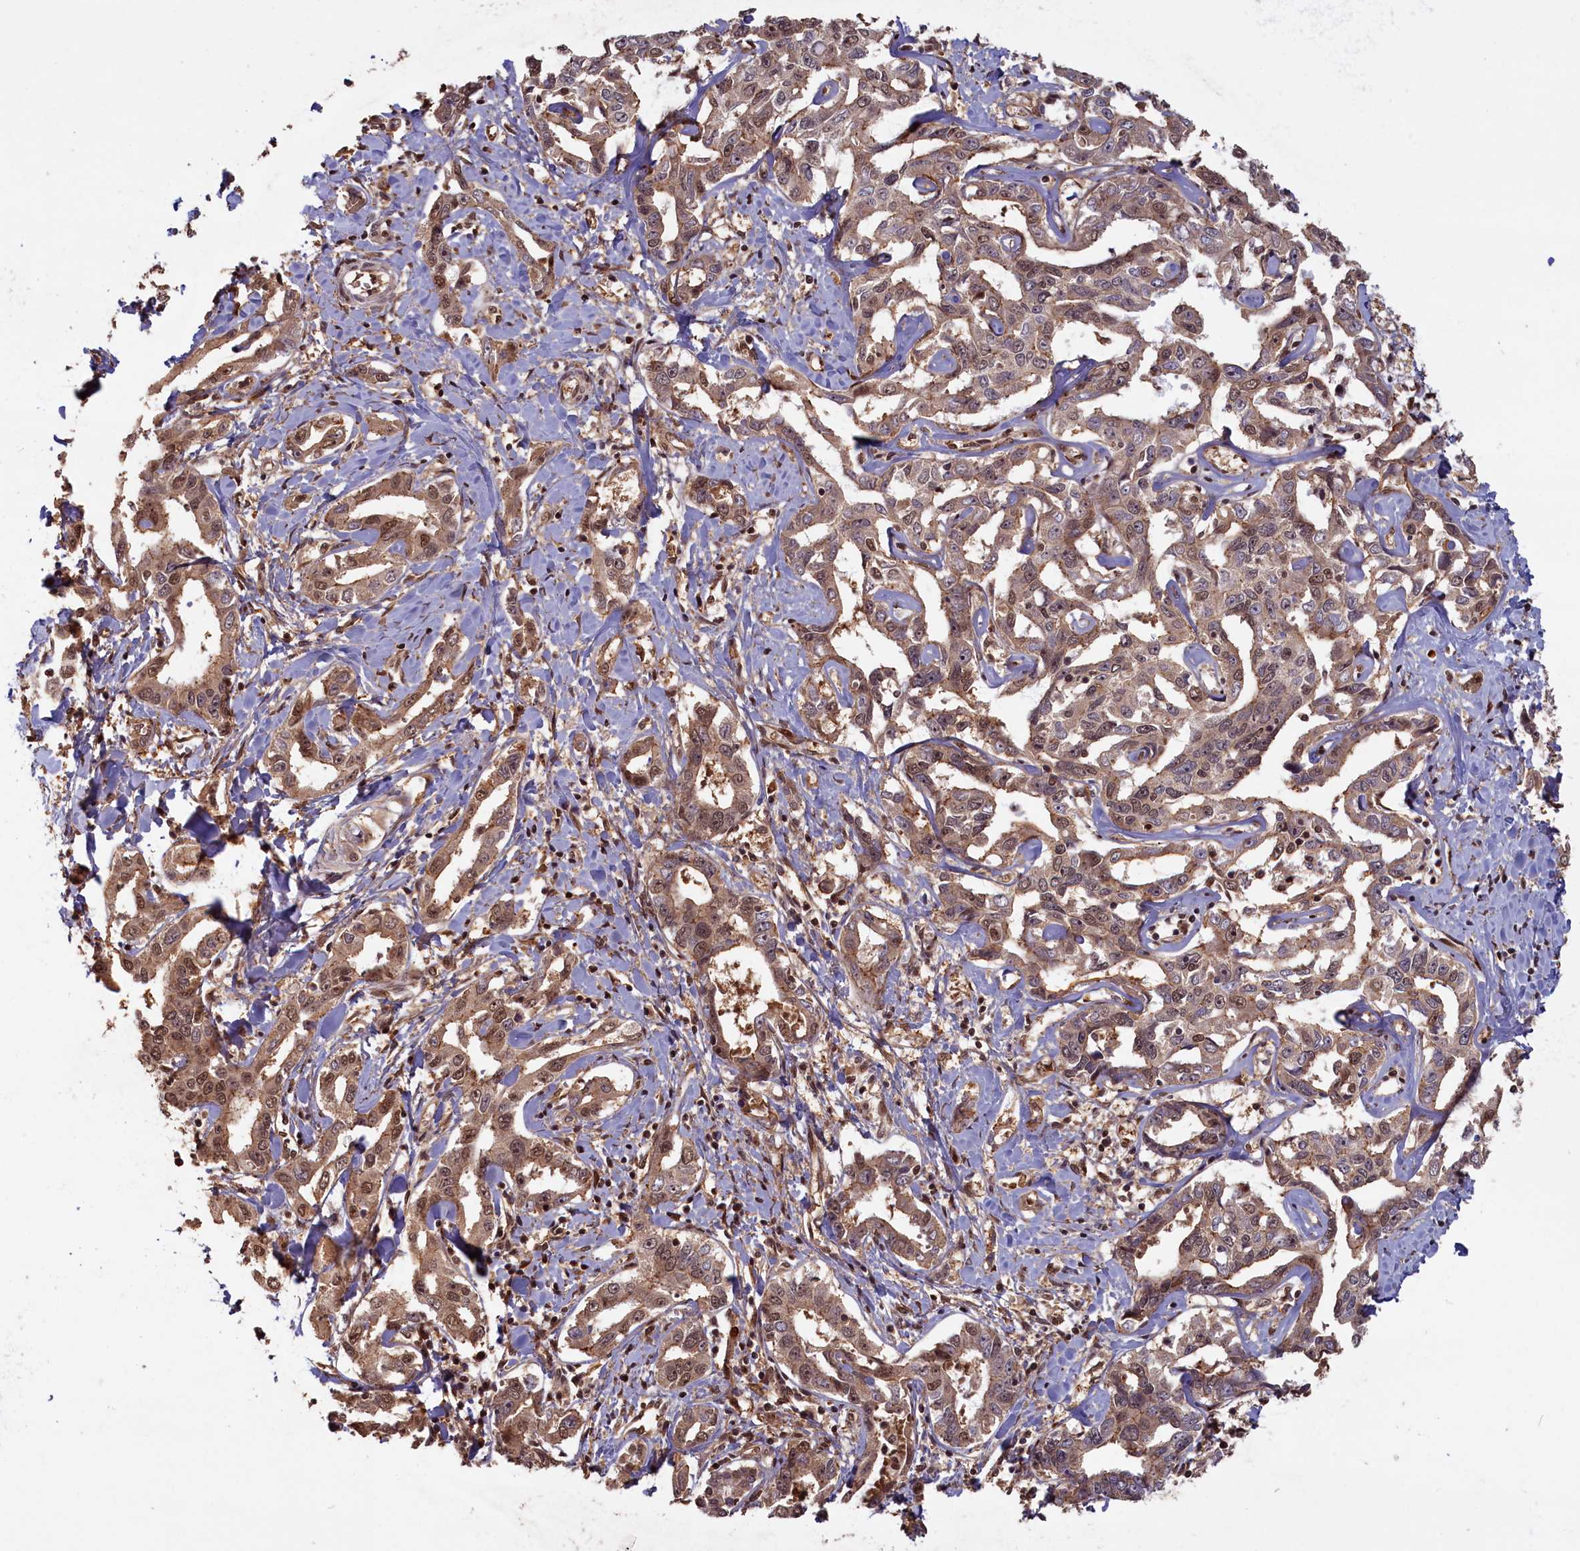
{"staining": {"intensity": "moderate", "quantity": ">75%", "location": "cytoplasmic/membranous,nuclear"}, "tissue": "liver cancer", "cell_type": "Tumor cells", "image_type": "cancer", "snomed": [{"axis": "morphology", "description": "Cholangiocarcinoma"}, {"axis": "topography", "description": "Liver"}], "caption": "Immunohistochemistry (IHC) of human cholangiocarcinoma (liver) reveals medium levels of moderate cytoplasmic/membranous and nuclear expression in approximately >75% of tumor cells.", "gene": "HIF3A", "patient": {"sex": "male", "age": 59}}